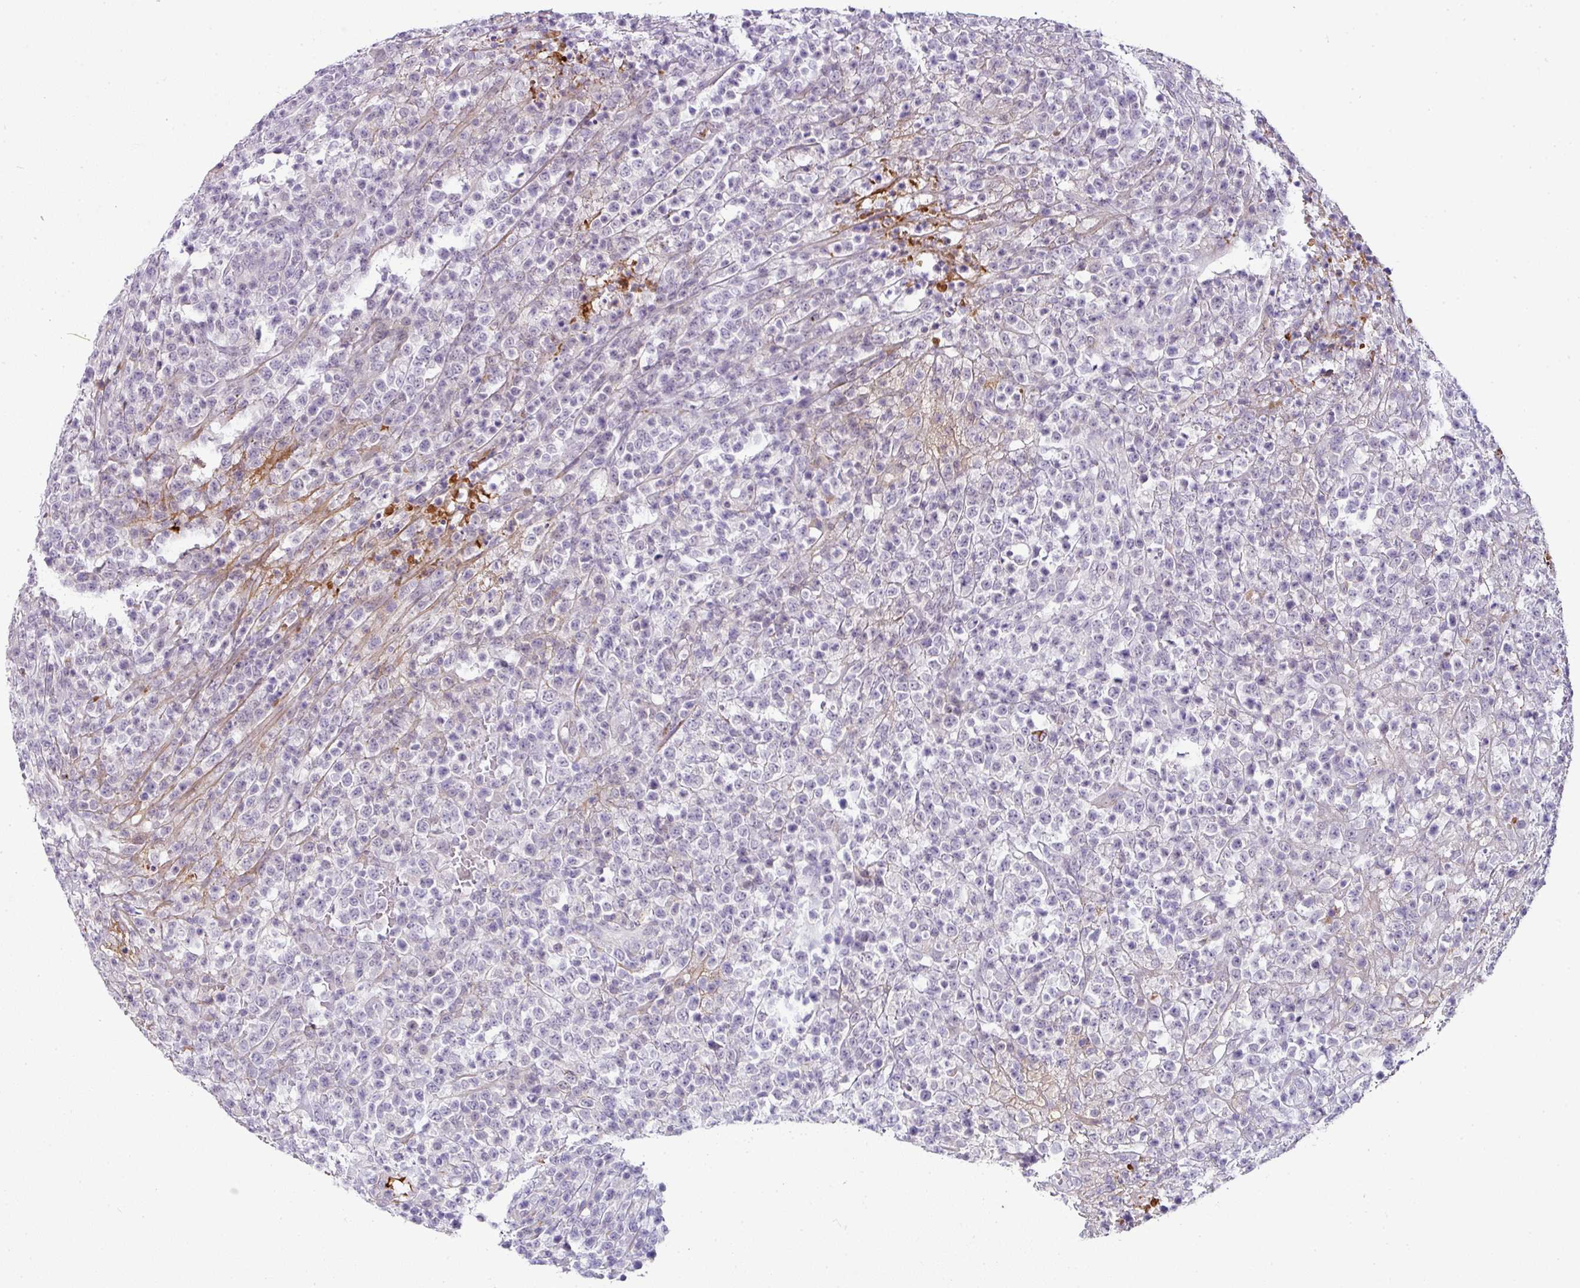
{"staining": {"intensity": "negative", "quantity": "none", "location": "none"}, "tissue": "lymphoma", "cell_type": "Tumor cells", "image_type": "cancer", "snomed": [{"axis": "morphology", "description": "Malignant lymphoma, non-Hodgkin's type, High grade"}, {"axis": "topography", "description": "Colon"}], "caption": "Tumor cells are negative for protein expression in human high-grade malignant lymphoma, non-Hodgkin's type. The staining is performed using DAB brown chromogen with nuclei counter-stained in using hematoxylin.", "gene": "FGF17", "patient": {"sex": "female", "age": 53}}